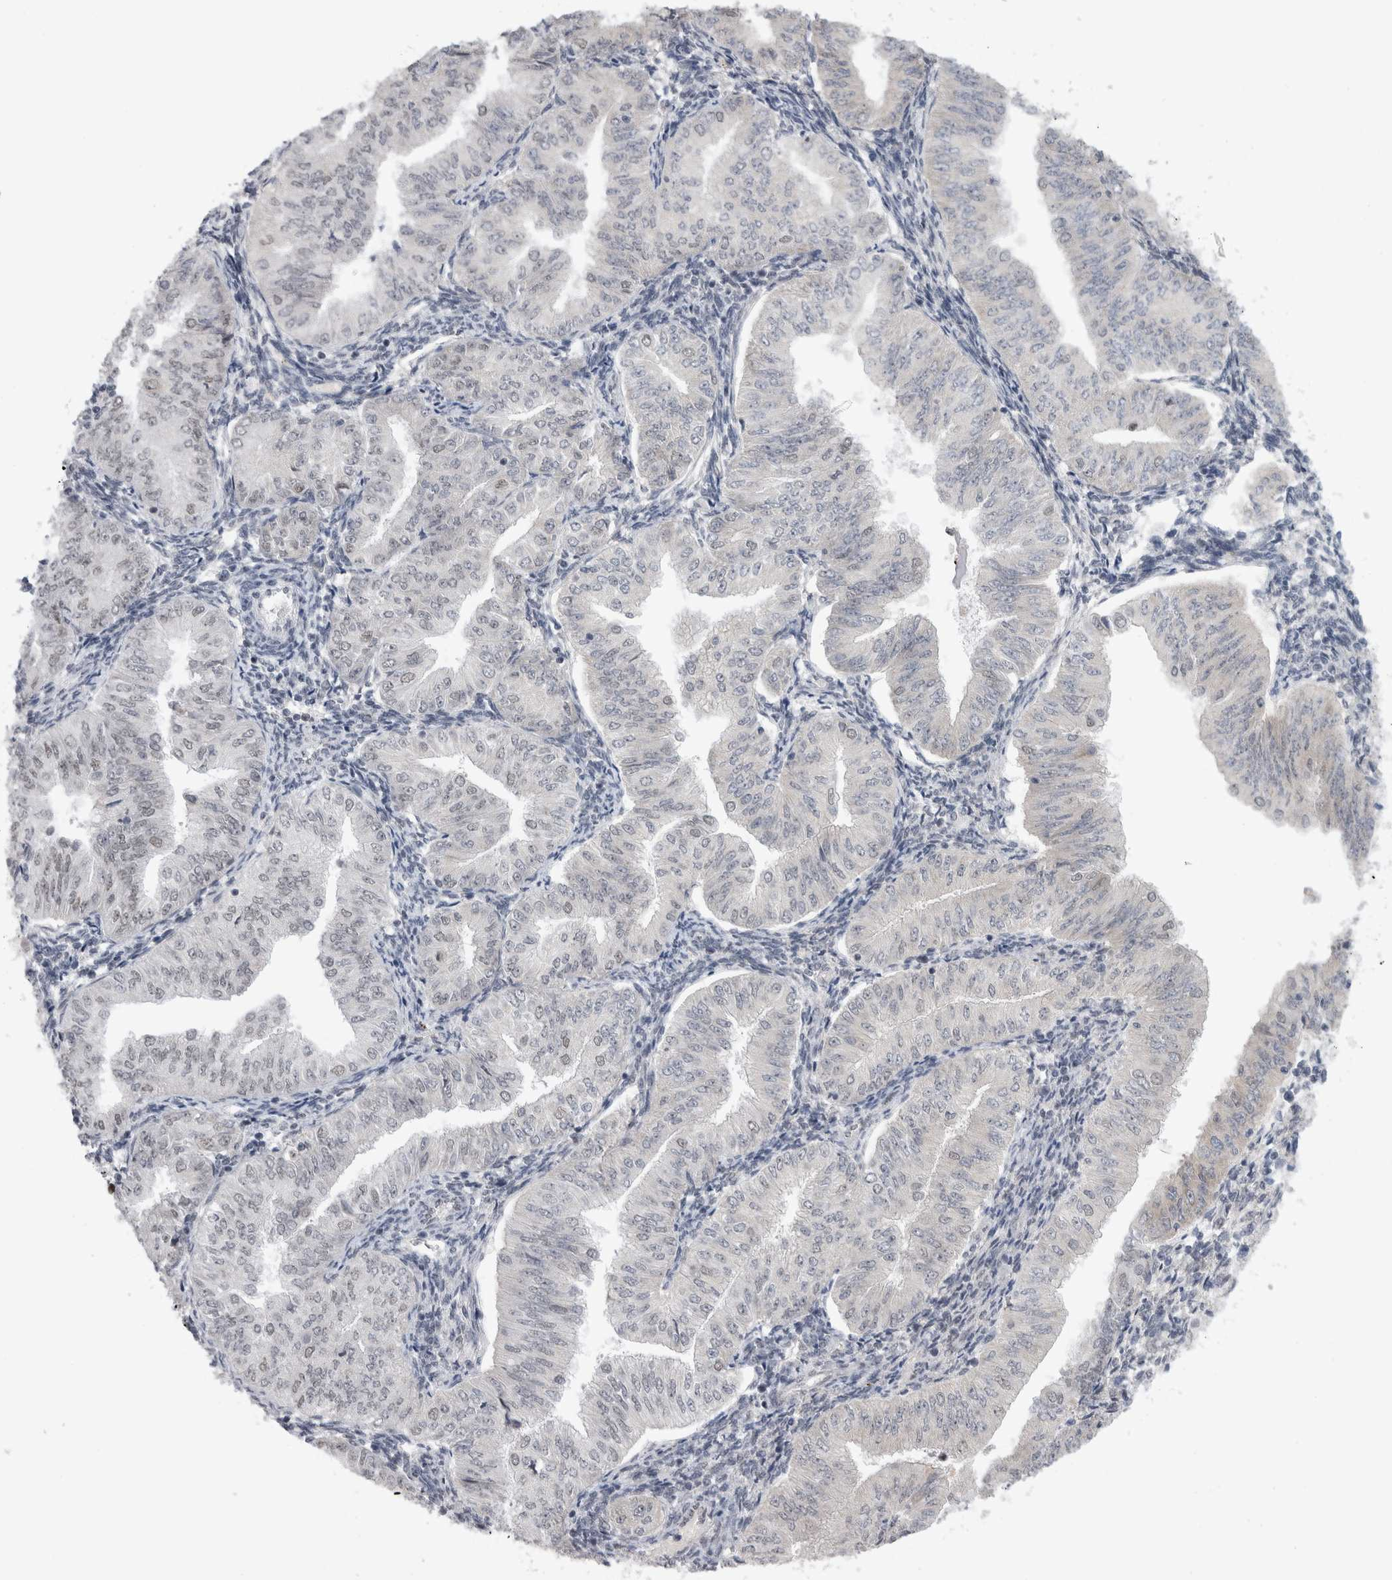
{"staining": {"intensity": "weak", "quantity": "25%-75%", "location": "nuclear"}, "tissue": "endometrial cancer", "cell_type": "Tumor cells", "image_type": "cancer", "snomed": [{"axis": "morphology", "description": "Normal tissue, NOS"}, {"axis": "morphology", "description": "Adenocarcinoma, NOS"}, {"axis": "topography", "description": "Endometrium"}], "caption": "A brown stain highlights weak nuclear staining of a protein in endometrial adenocarcinoma tumor cells.", "gene": "API5", "patient": {"sex": "female", "age": 53}}